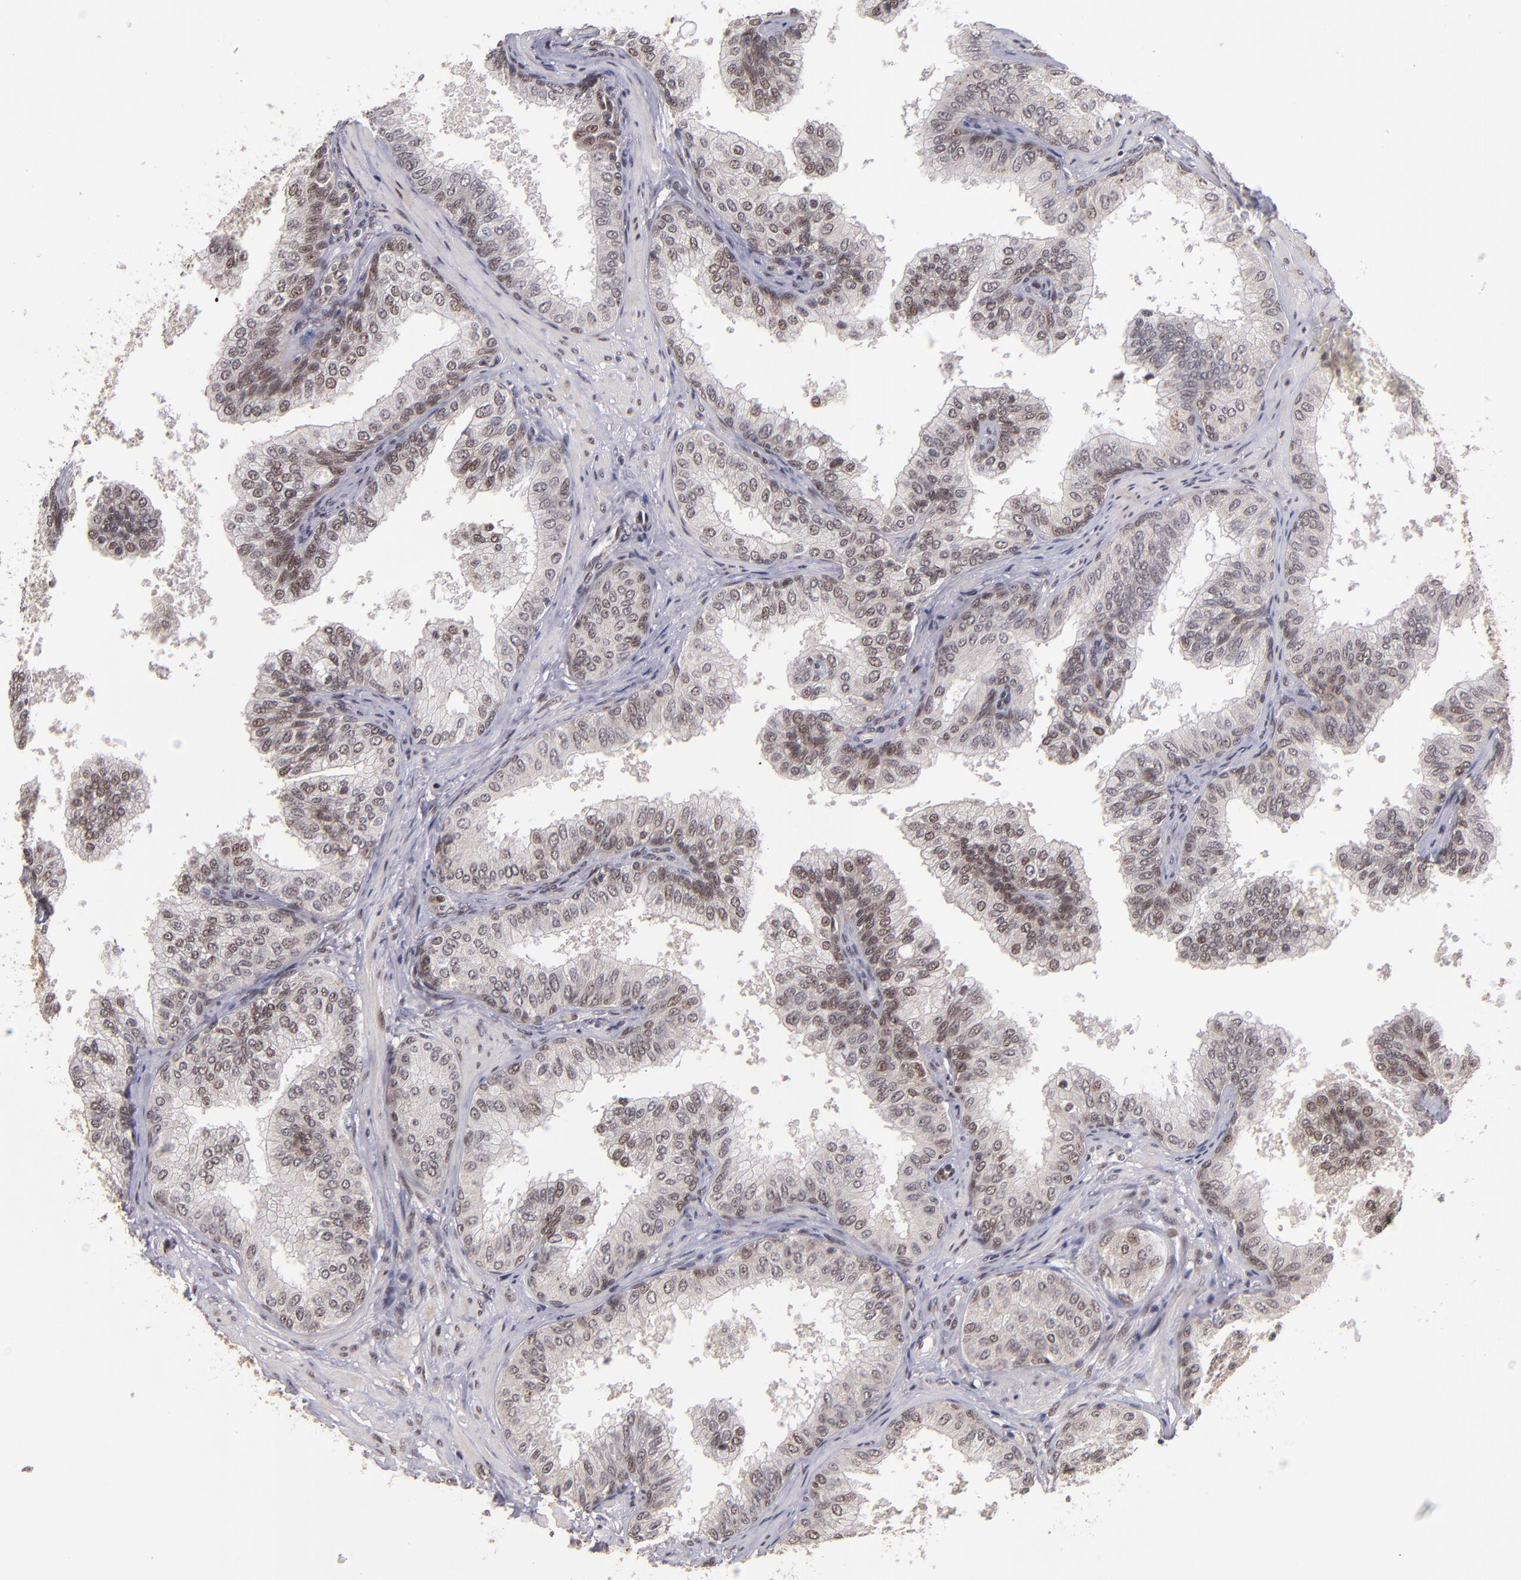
{"staining": {"intensity": "moderate", "quantity": ">75%", "location": "cytoplasmic/membranous,nuclear"}, "tissue": "prostate", "cell_type": "Glandular cells", "image_type": "normal", "snomed": [{"axis": "morphology", "description": "Normal tissue, NOS"}, {"axis": "topography", "description": "Prostate"}], "caption": "Unremarkable prostate shows moderate cytoplasmic/membranous,nuclear expression in about >75% of glandular cells The staining is performed using DAB (3,3'-diaminobenzidine) brown chromogen to label protein expression. The nuclei are counter-stained blue using hematoxylin..", "gene": "EP300", "patient": {"sex": "male", "age": 60}}